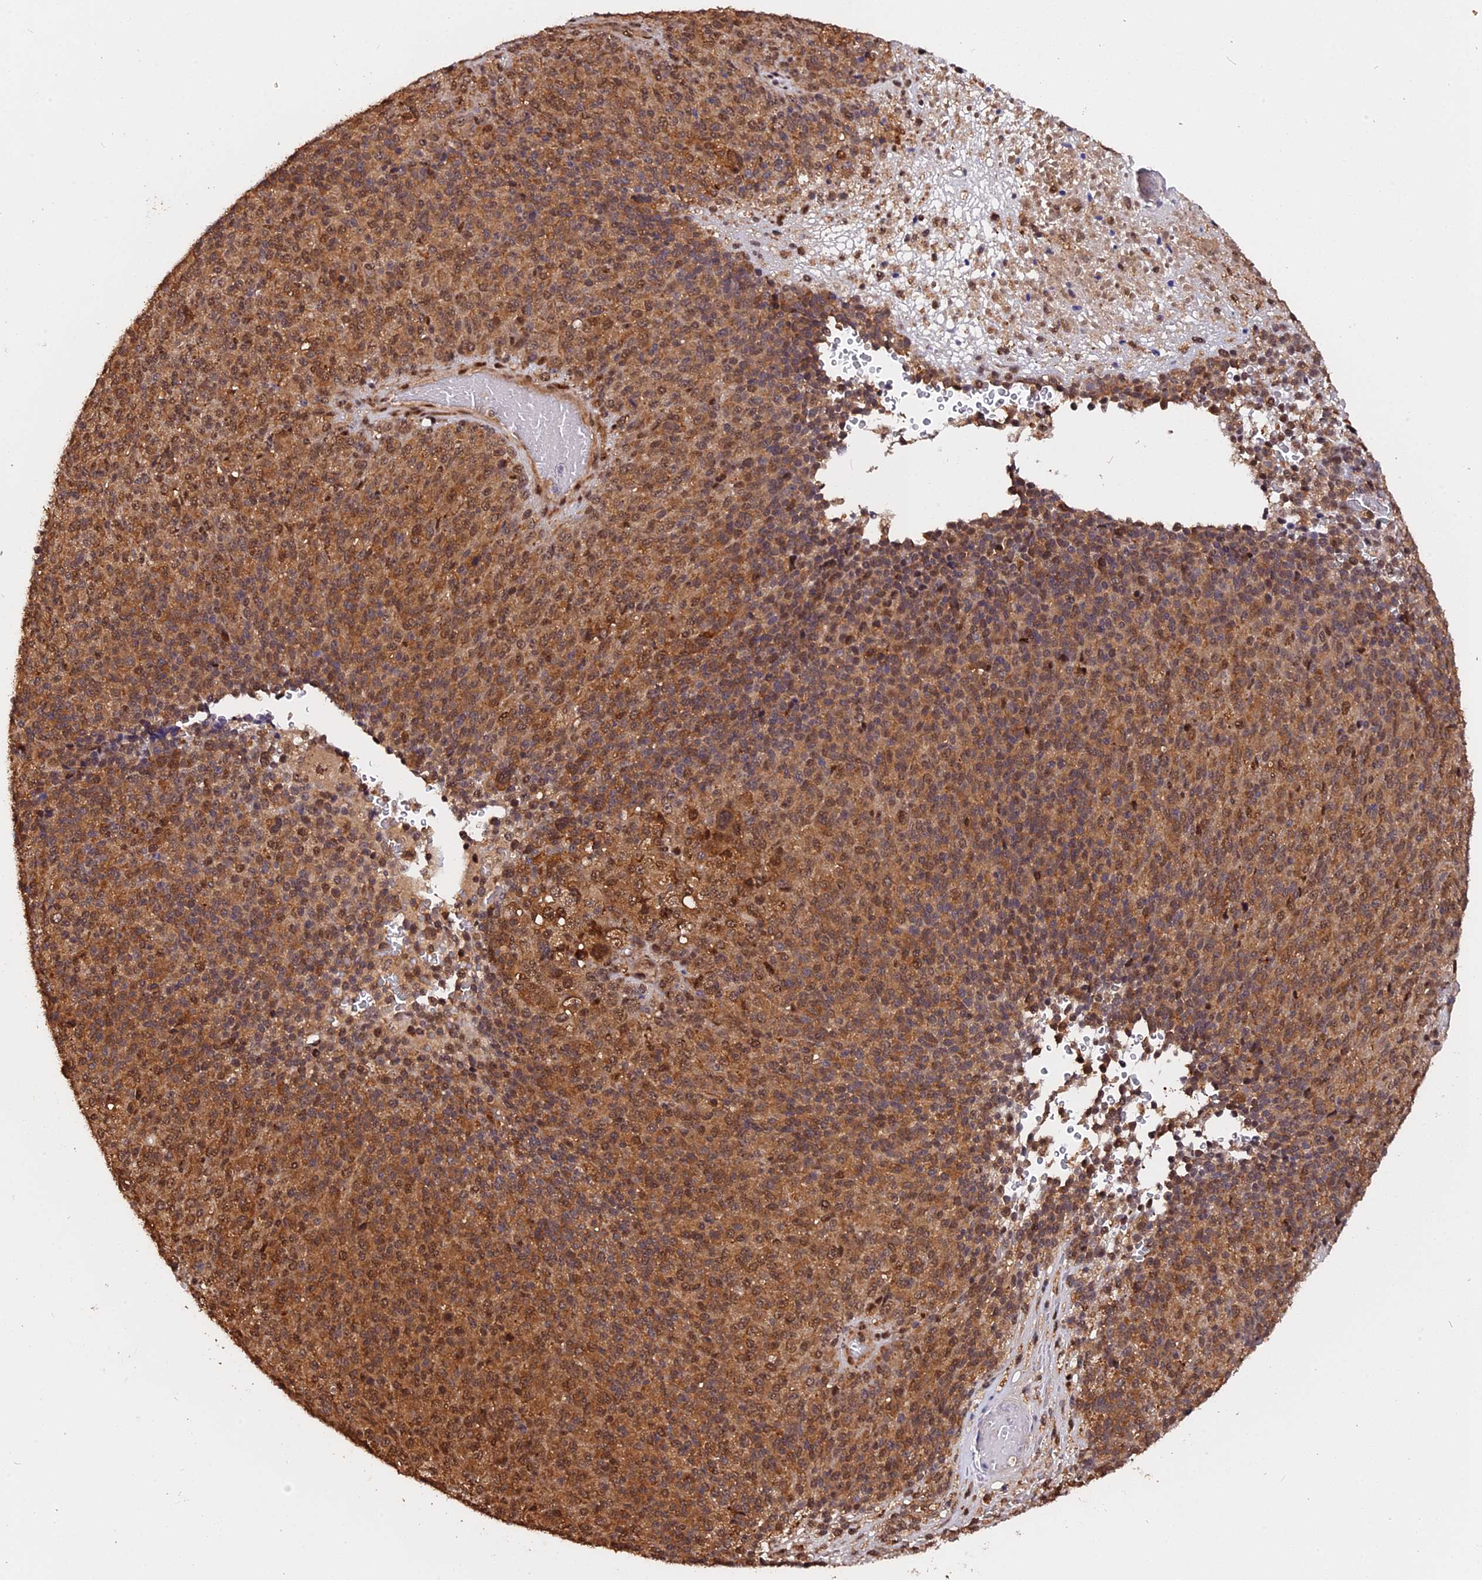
{"staining": {"intensity": "moderate", "quantity": ">75%", "location": "cytoplasmic/membranous,nuclear"}, "tissue": "melanoma", "cell_type": "Tumor cells", "image_type": "cancer", "snomed": [{"axis": "morphology", "description": "Malignant melanoma, Metastatic site"}, {"axis": "topography", "description": "Brain"}], "caption": "Malignant melanoma (metastatic site) stained with a brown dye shows moderate cytoplasmic/membranous and nuclear positive expression in approximately >75% of tumor cells.", "gene": "ADRM1", "patient": {"sex": "female", "age": 56}}